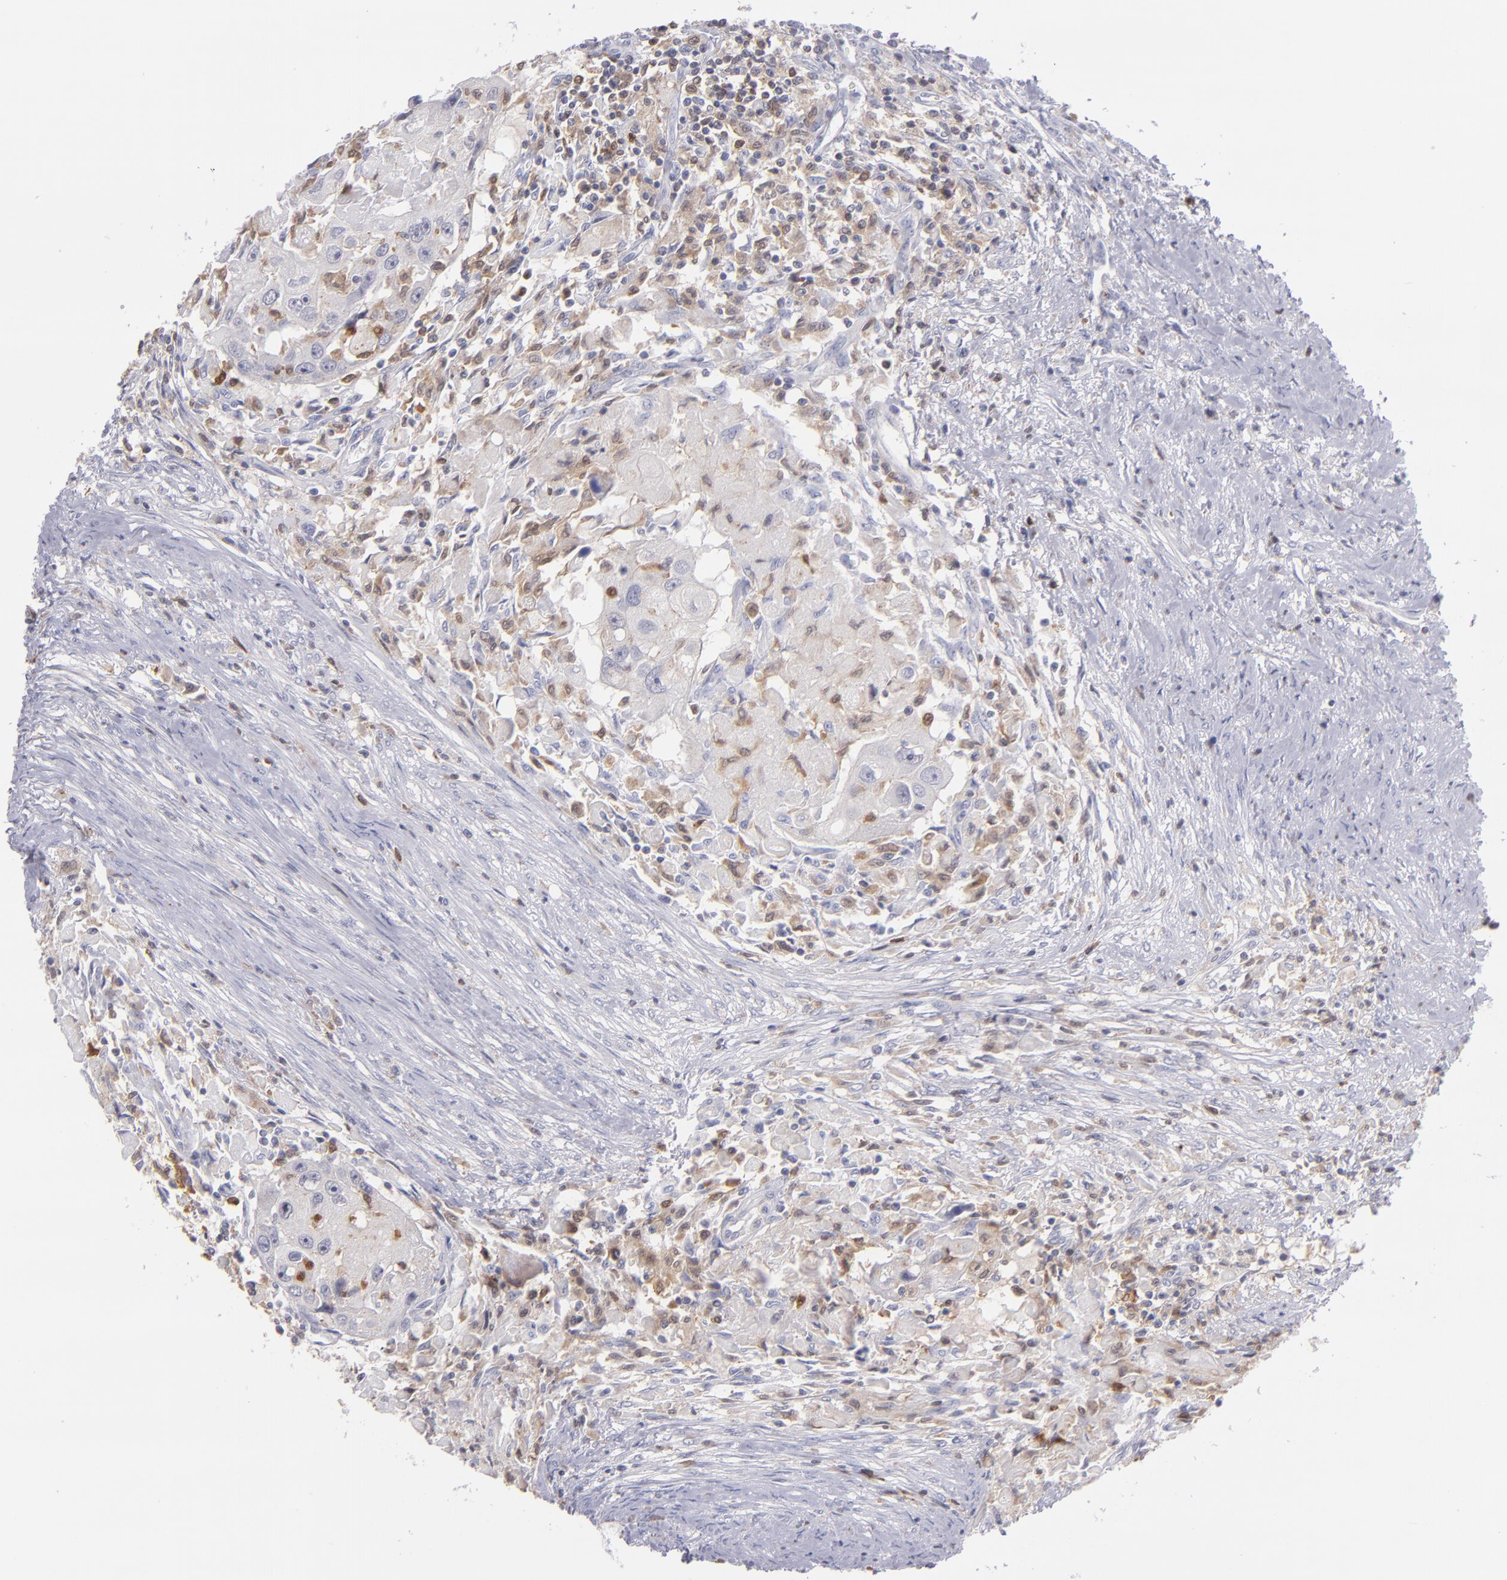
{"staining": {"intensity": "strong", "quantity": "<25%", "location": "cytoplasmic/membranous"}, "tissue": "head and neck cancer", "cell_type": "Tumor cells", "image_type": "cancer", "snomed": [{"axis": "morphology", "description": "Squamous cell carcinoma, NOS"}, {"axis": "topography", "description": "Head-Neck"}], "caption": "Approximately <25% of tumor cells in human head and neck cancer (squamous cell carcinoma) exhibit strong cytoplasmic/membranous protein positivity as visualized by brown immunohistochemical staining.", "gene": "PRKCD", "patient": {"sex": "male", "age": 64}}